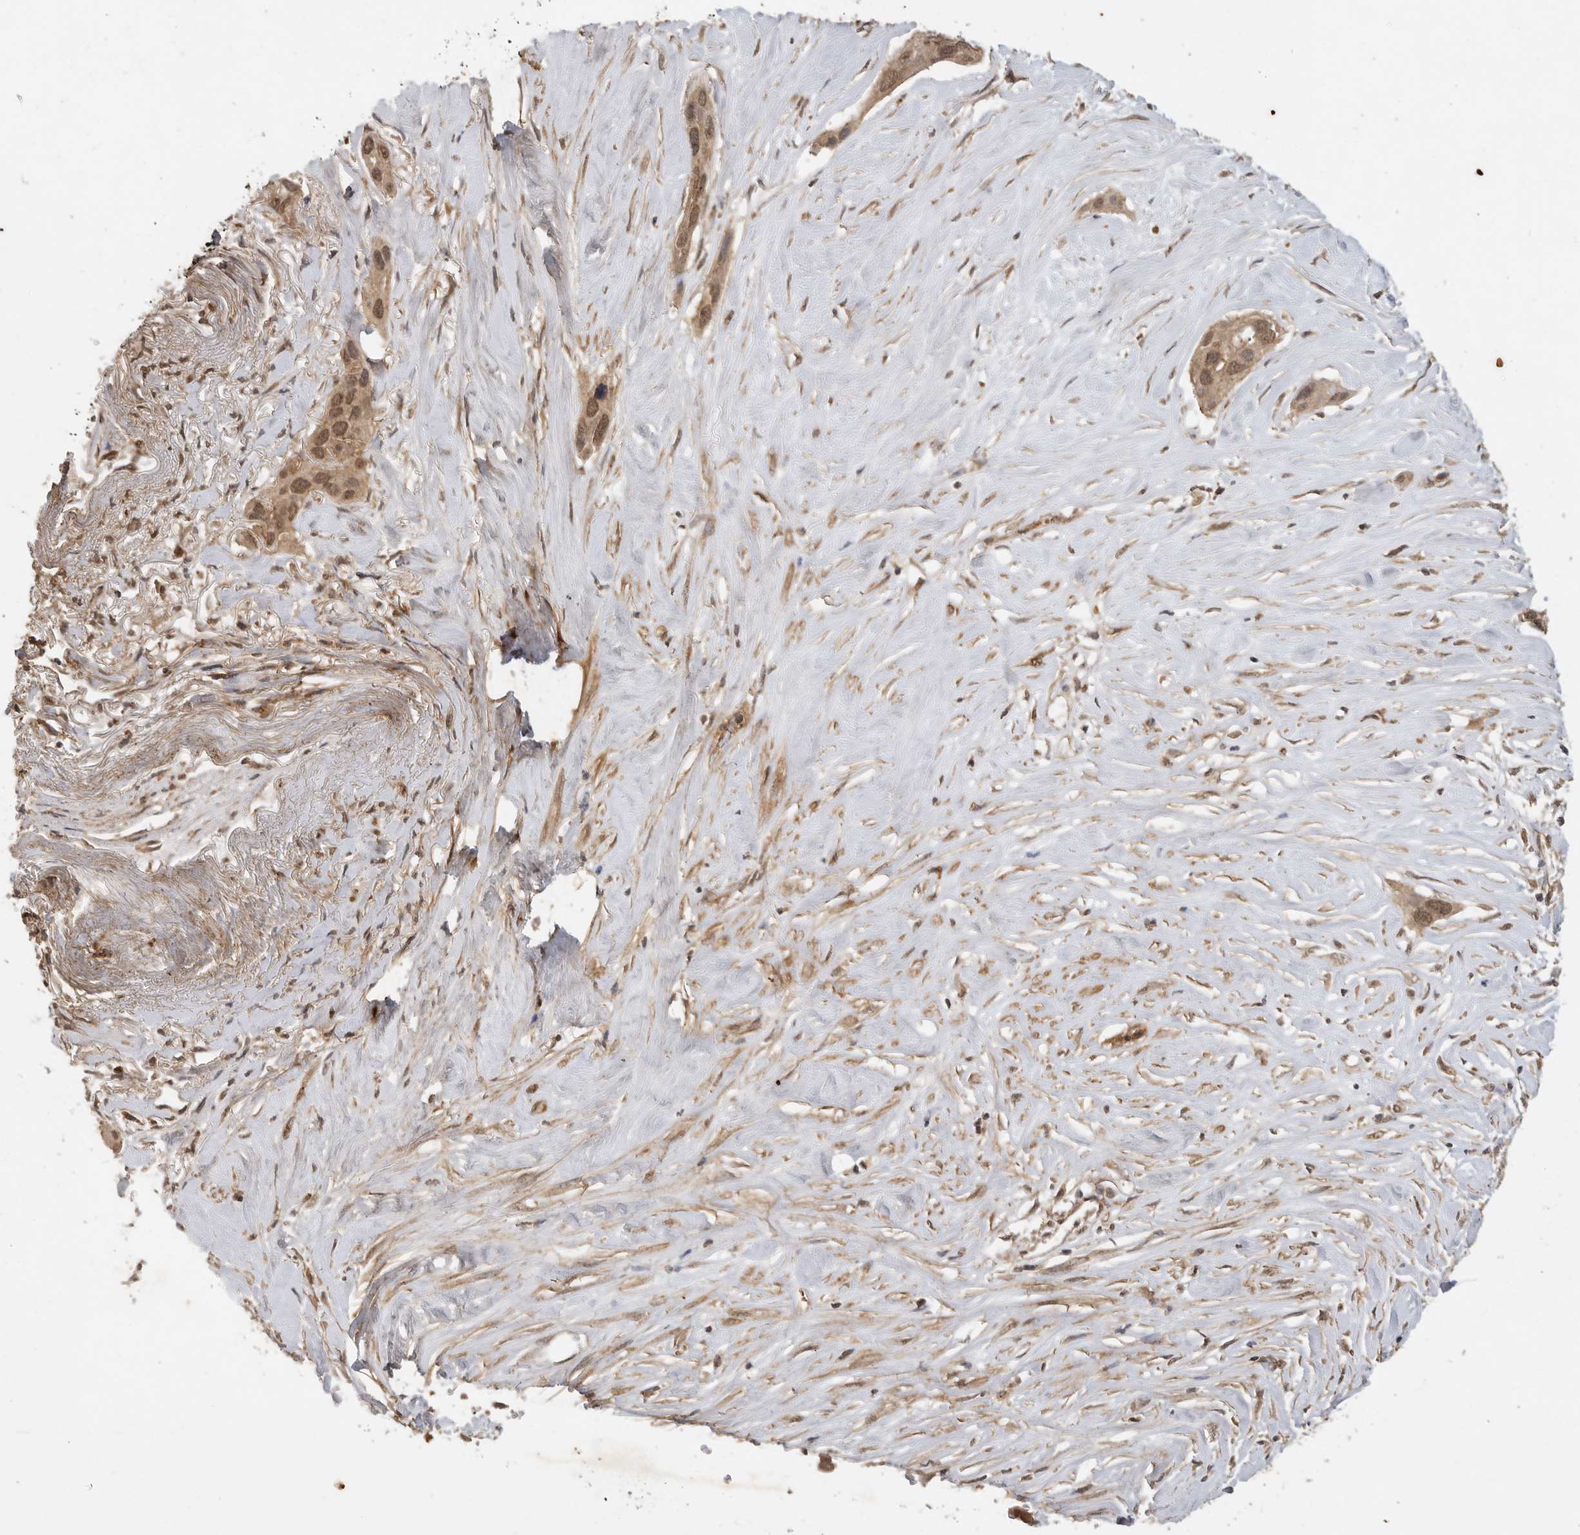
{"staining": {"intensity": "moderate", "quantity": ">75%", "location": "cytoplasmic/membranous,nuclear"}, "tissue": "pancreatic cancer", "cell_type": "Tumor cells", "image_type": "cancer", "snomed": [{"axis": "morphology", "description": "Adenocarcinoma, NOS"}, {"axis": "topography", "description": "Pancreas"}], "caption": "Immunohistochemistry (IHC) of pancreatic cancer shows medium levels of moderate cytoplasmic/membranous and nuclear expression in approximately >75% of tumor cells.", "gene": "ICOSLG", "patient": {"sex": "female", "age": 60}}